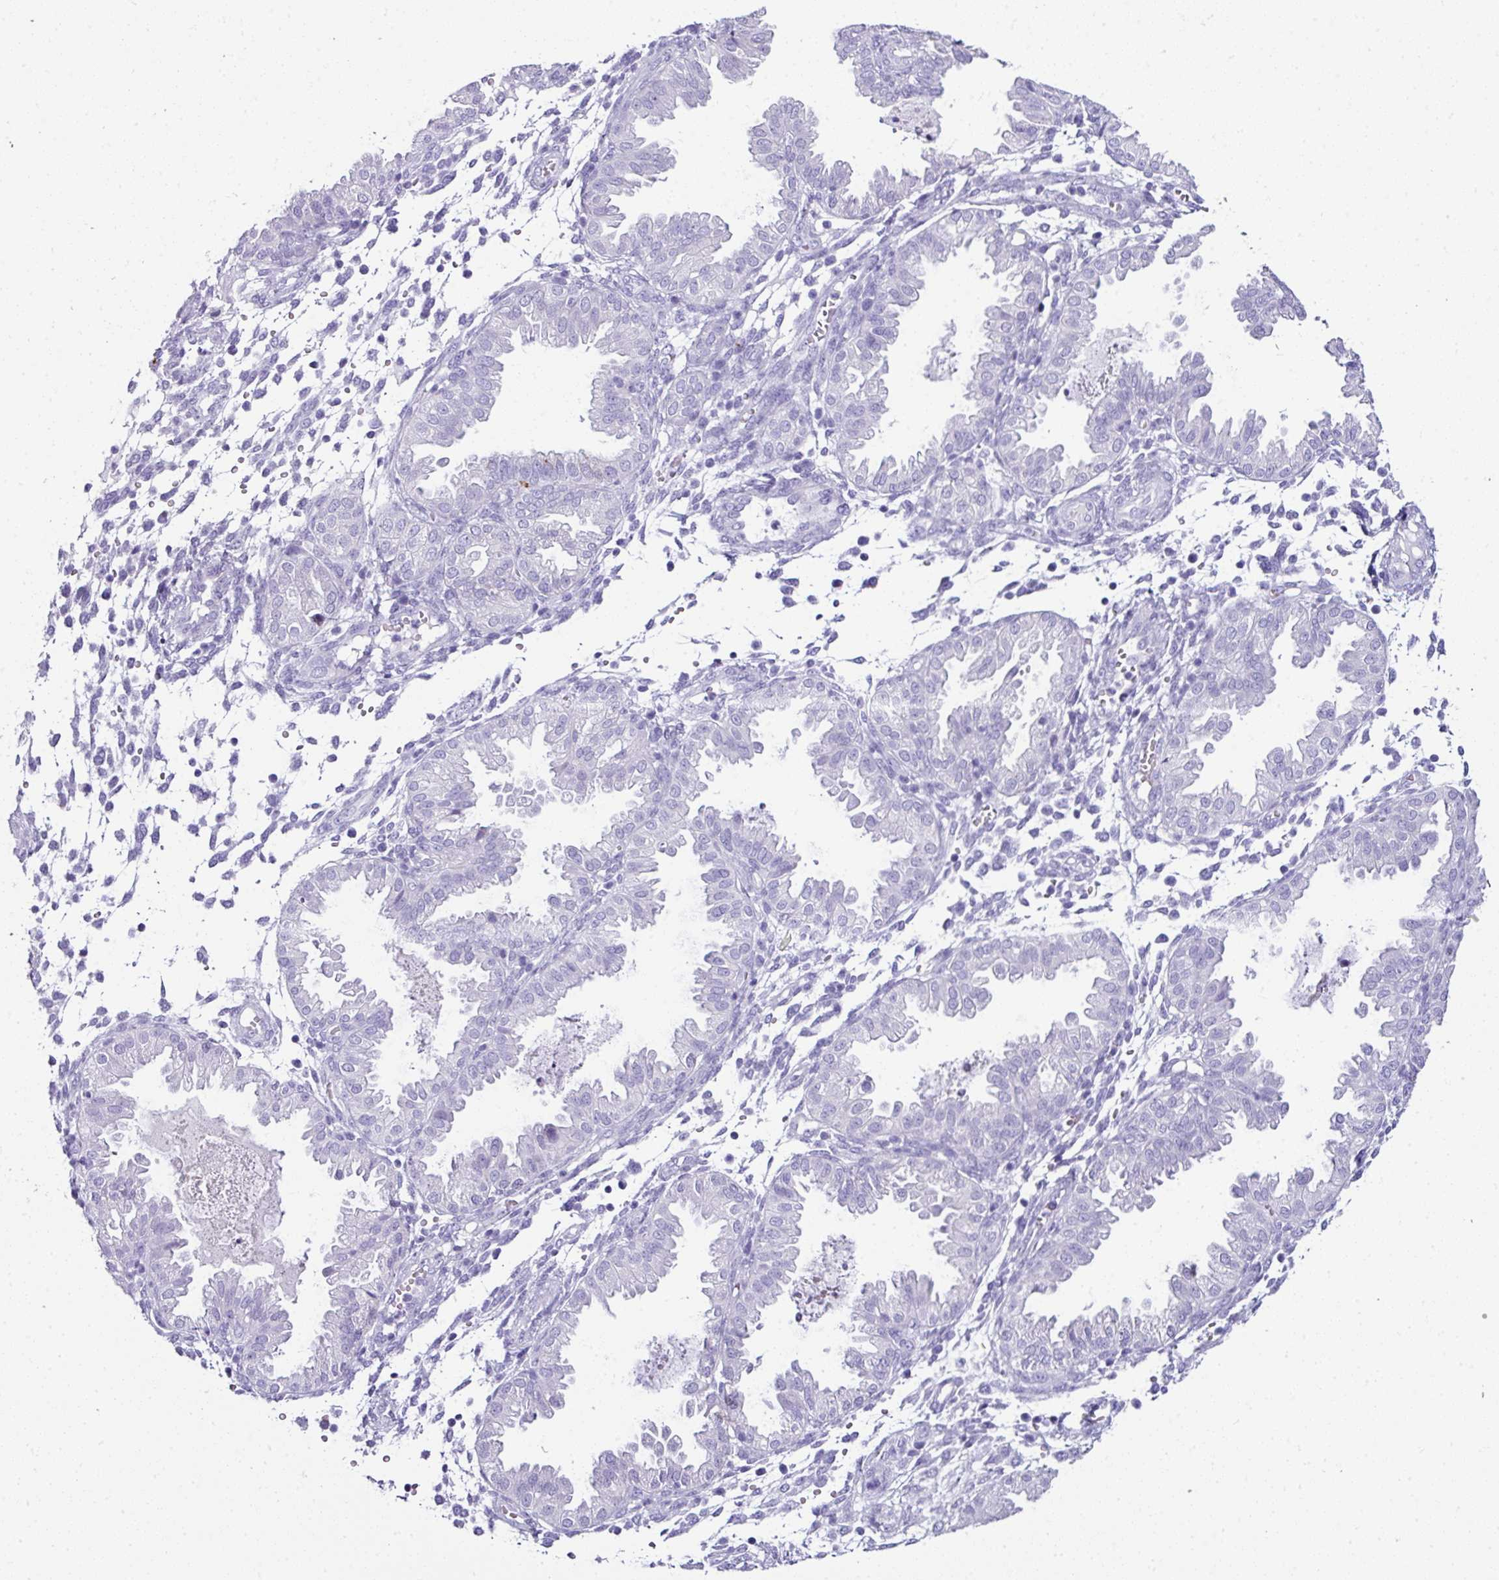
{"staining": {"intensity": "negative", "quantity": "none", "location": "none"}, "tissue": "endometrium", "cell_type": "Cells in endometrial stroma", "image_type": "normal", "snomed": [{"axis": "morphology", "description": "Normal tissue, NOS"}, {"axis": "topography", "description": "Endometrium"}], "caption": "DAB (3,3'-diaminobenzidine) immunohistochemical staining of unremarkable human endometrium displays no significant staining in cells in endometrial stroma.", "gene": "NAPSA", "patient": {"sex": "female", "age": 33}}